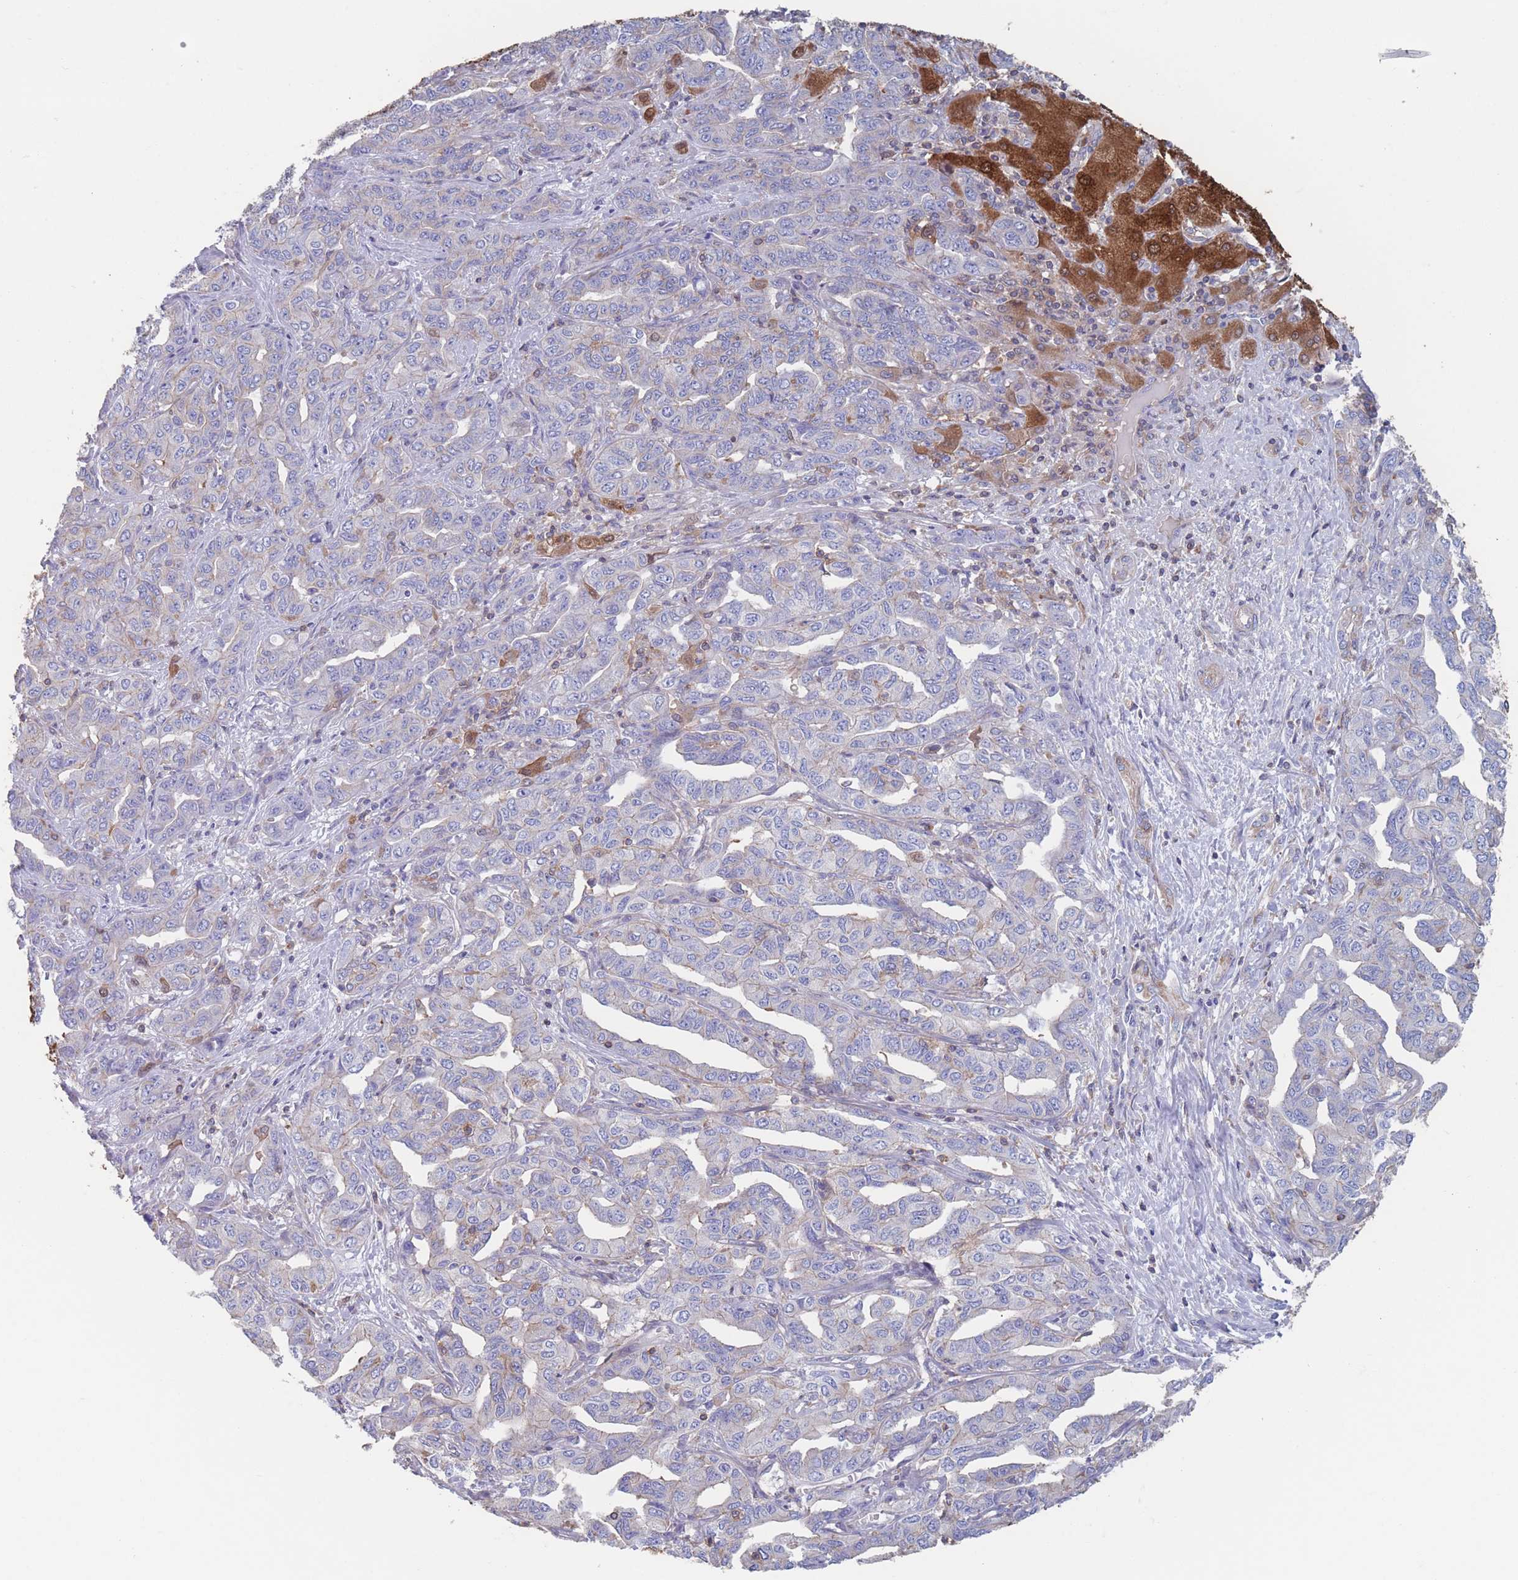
{"staining": {"intensity": "negative", "quantity": "none", "location": "none"}, "tissue": "liver cancer", "cell_type": "Tumor cells", "image_type": "cancer", "snomed": [{"axis": "morphology", "description": "Cholangiocarcinoma"}, {"axis": "topography", "description": "Liver"}], "caption": "Liver cholangiocarcinoma was stained to show a protein in brown. There is no significant positivity in tumor cells. (IHC, brightfield microscopy, high magnification).", "gene": "ADH1A", "patient": {"sex": "male", "age": 59}}